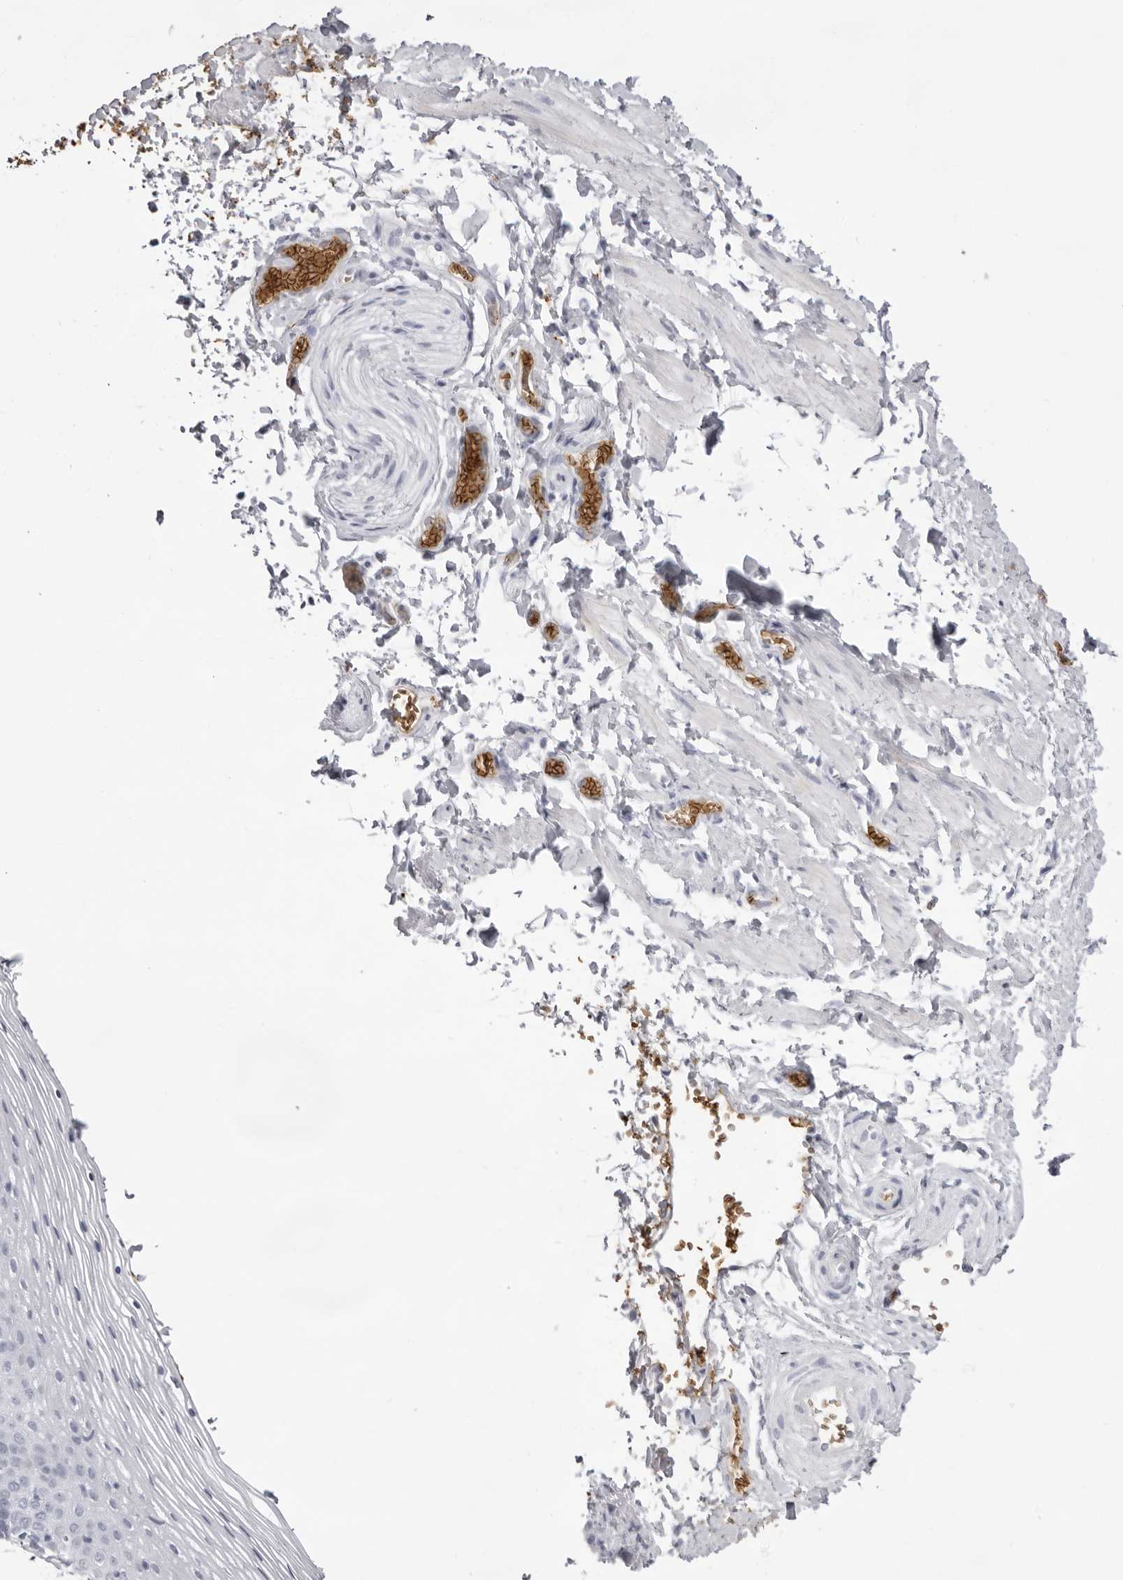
{"staining": {"intensity": "negative", "quantity": "none", "location": "none"}, "tissue": "vagina", "cell_type": "Squamous epithelial cells", "image_type": "normal", "snomed": [{"axis": "morphology", "description": "Normal tissue, NOS"}, {"axis": "topography", "description": "Vagina"}], "caption": "Vagina was stained to show a protein in brown. There is no significant staining in squamous epithelial cells. (DAB (3,3'-diaminobenzidine) IHC with hematoxylin counter stain).", "gene": "SPTA1", "patient": {"sex": "female", "age": 32}}